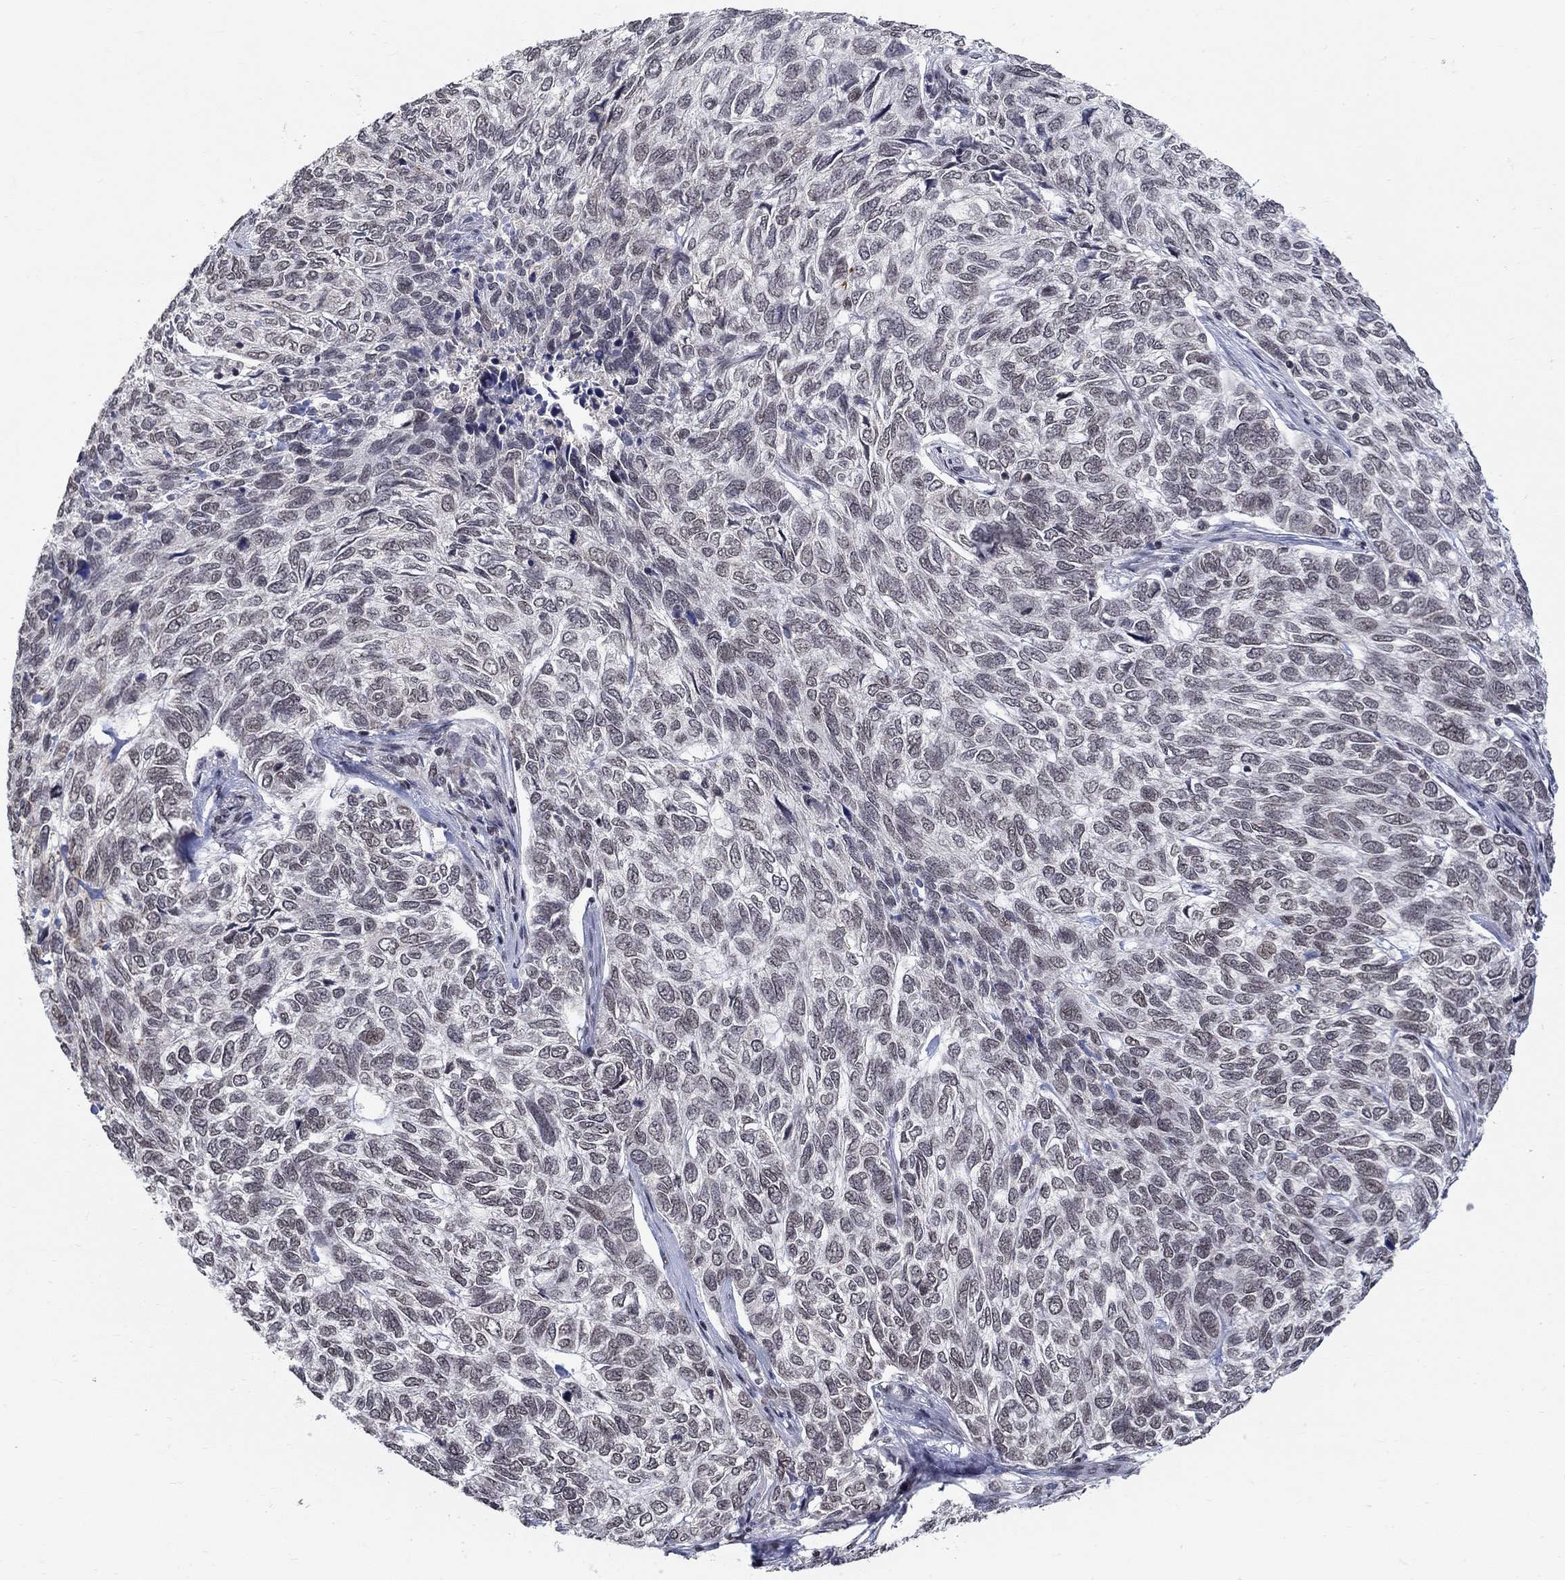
{"staining": {"intensity": "negative", "quantity": "none", "location": "none"}, "tissue": "skin cancer", "cell_type": "Tumor cells", "image_type": "cancer", "snomed": [{"axis": "morphology", "description": "Basal cell carcinoma"}, {"axis": "topography", "description": "Skin"}], "caption": "Tumor cells are negative for protein expression in human skin cancer (basal cell carcinoma).", "gene": "KLF12", "patient": {"sex": "female", "age": 65}}